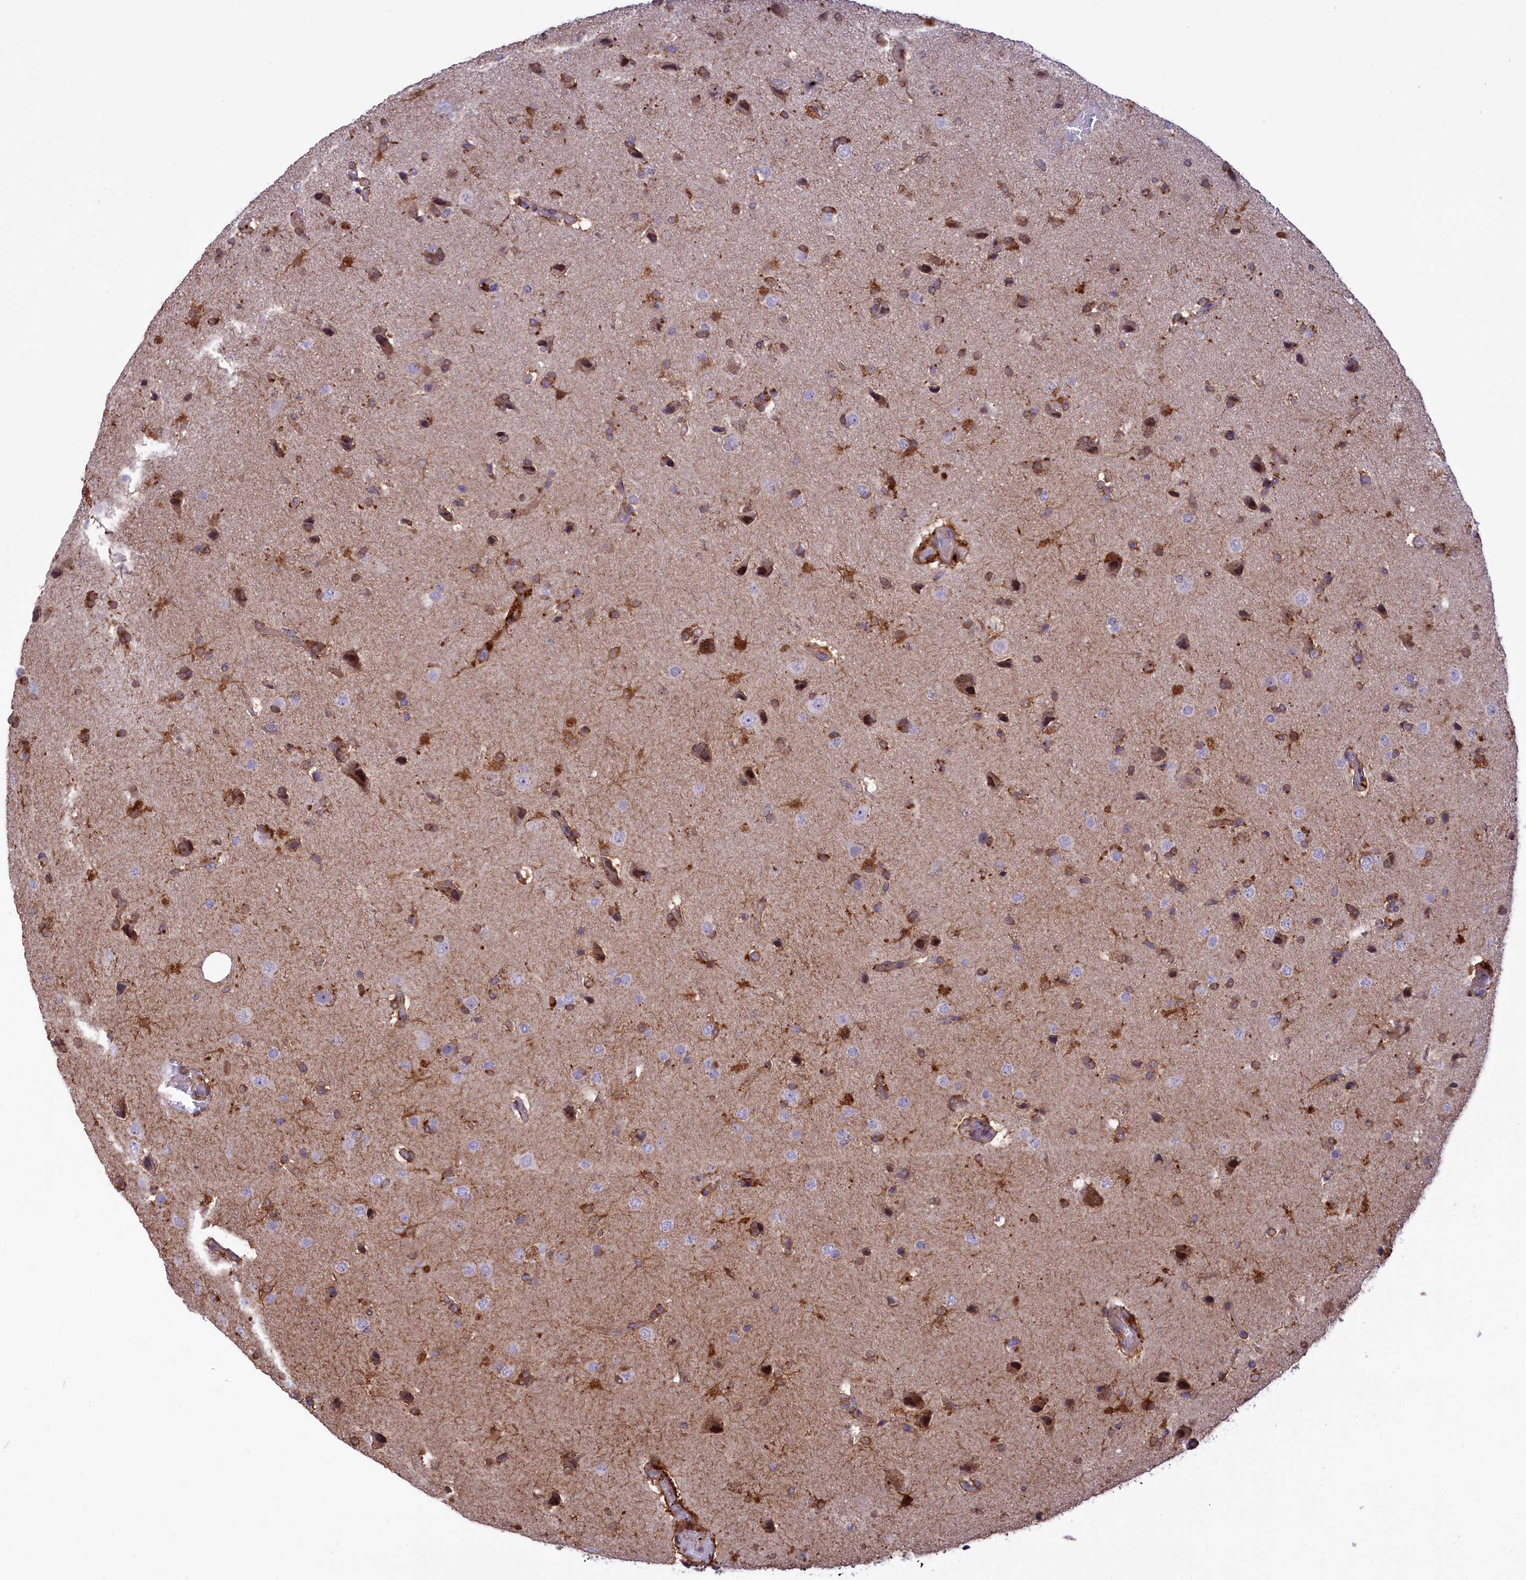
{"staining": {"intensity": "negative", "quantity": "none", "location": "none"}, "tissue": "glioma", "cell_type": "Tumor cells", "image_type": "cancer", "snomed": [{"axis": "morphology", "description": "Glioma, malignant, High grade"}, {"axis": "topography", "description": "Brain"}], "caption": "High magnification brightfield microscopy of glioma stained with DAB (brown) and counterstained with hematoxylin (blue): tumor cells show no significant positivity. (DAB immunohistochemistry (IHC) visualized using brightfield microscopy, high magnification).", "gene": "MAN2B1", "patient": {"sex": "male", "age": 72}}